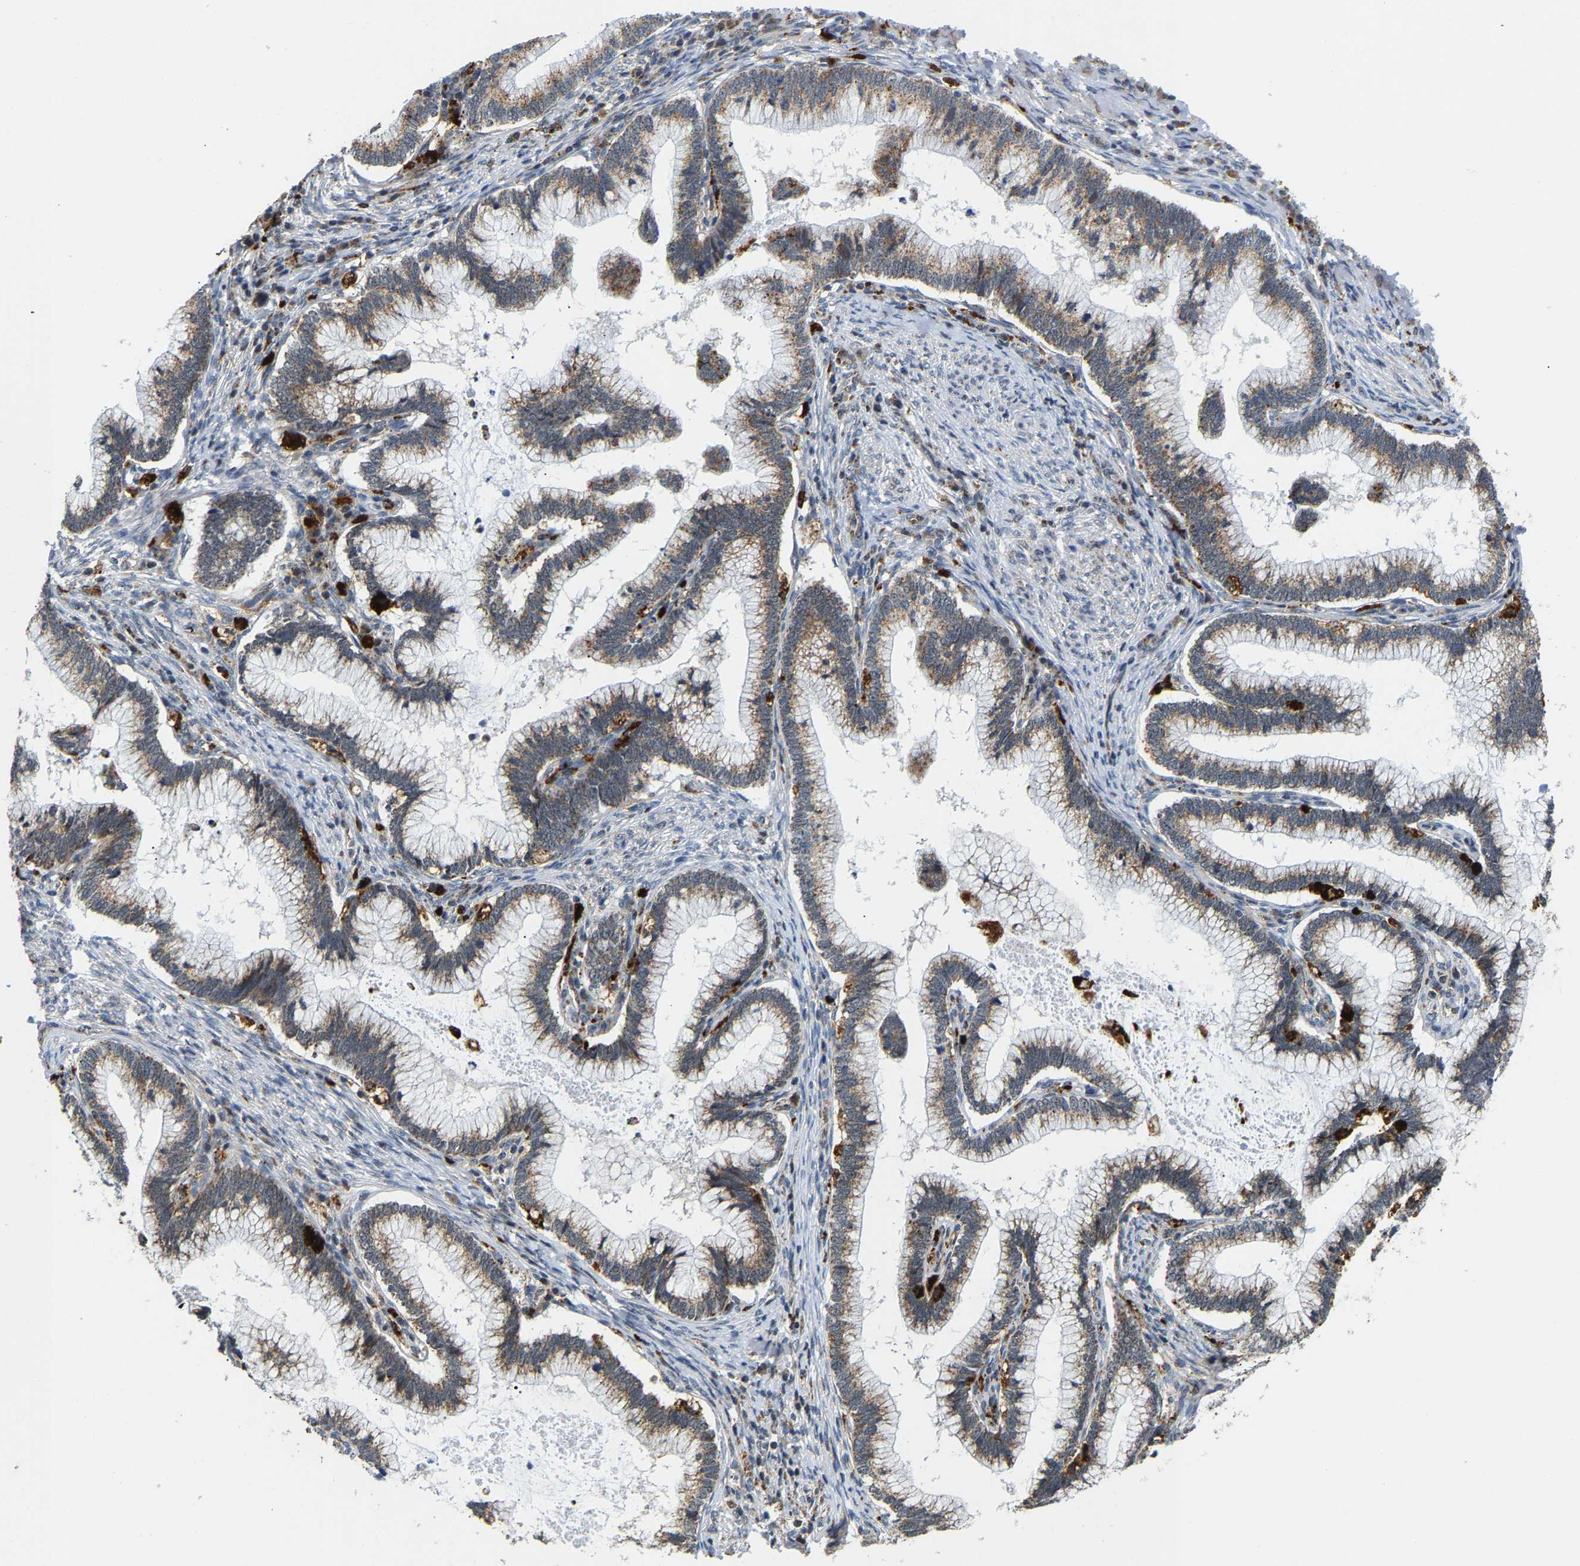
{"staining": {"intensity": "moderate", "quantity": "25%-75%", "location": "cytoplasmic/membranous"}, "tissue": "cervical cancer", "cell_type": "Tumor cells", "image_type": "cancer", "snomed": [{"axis": "morphology", "description": "Adenocarcinoma, NOS"}, {"axis": "topography", "description": "Cervix"}], "caption": "Brown immunohistochemical staining in cervical adenocarcinoma shows moderate cytoplasmic/membranous positivity in about 25%-75% of tumor cells. Nuclei are stained in blue.", "gene": "GIMAP7", "patient": {"sex": "female", "age": 36}}